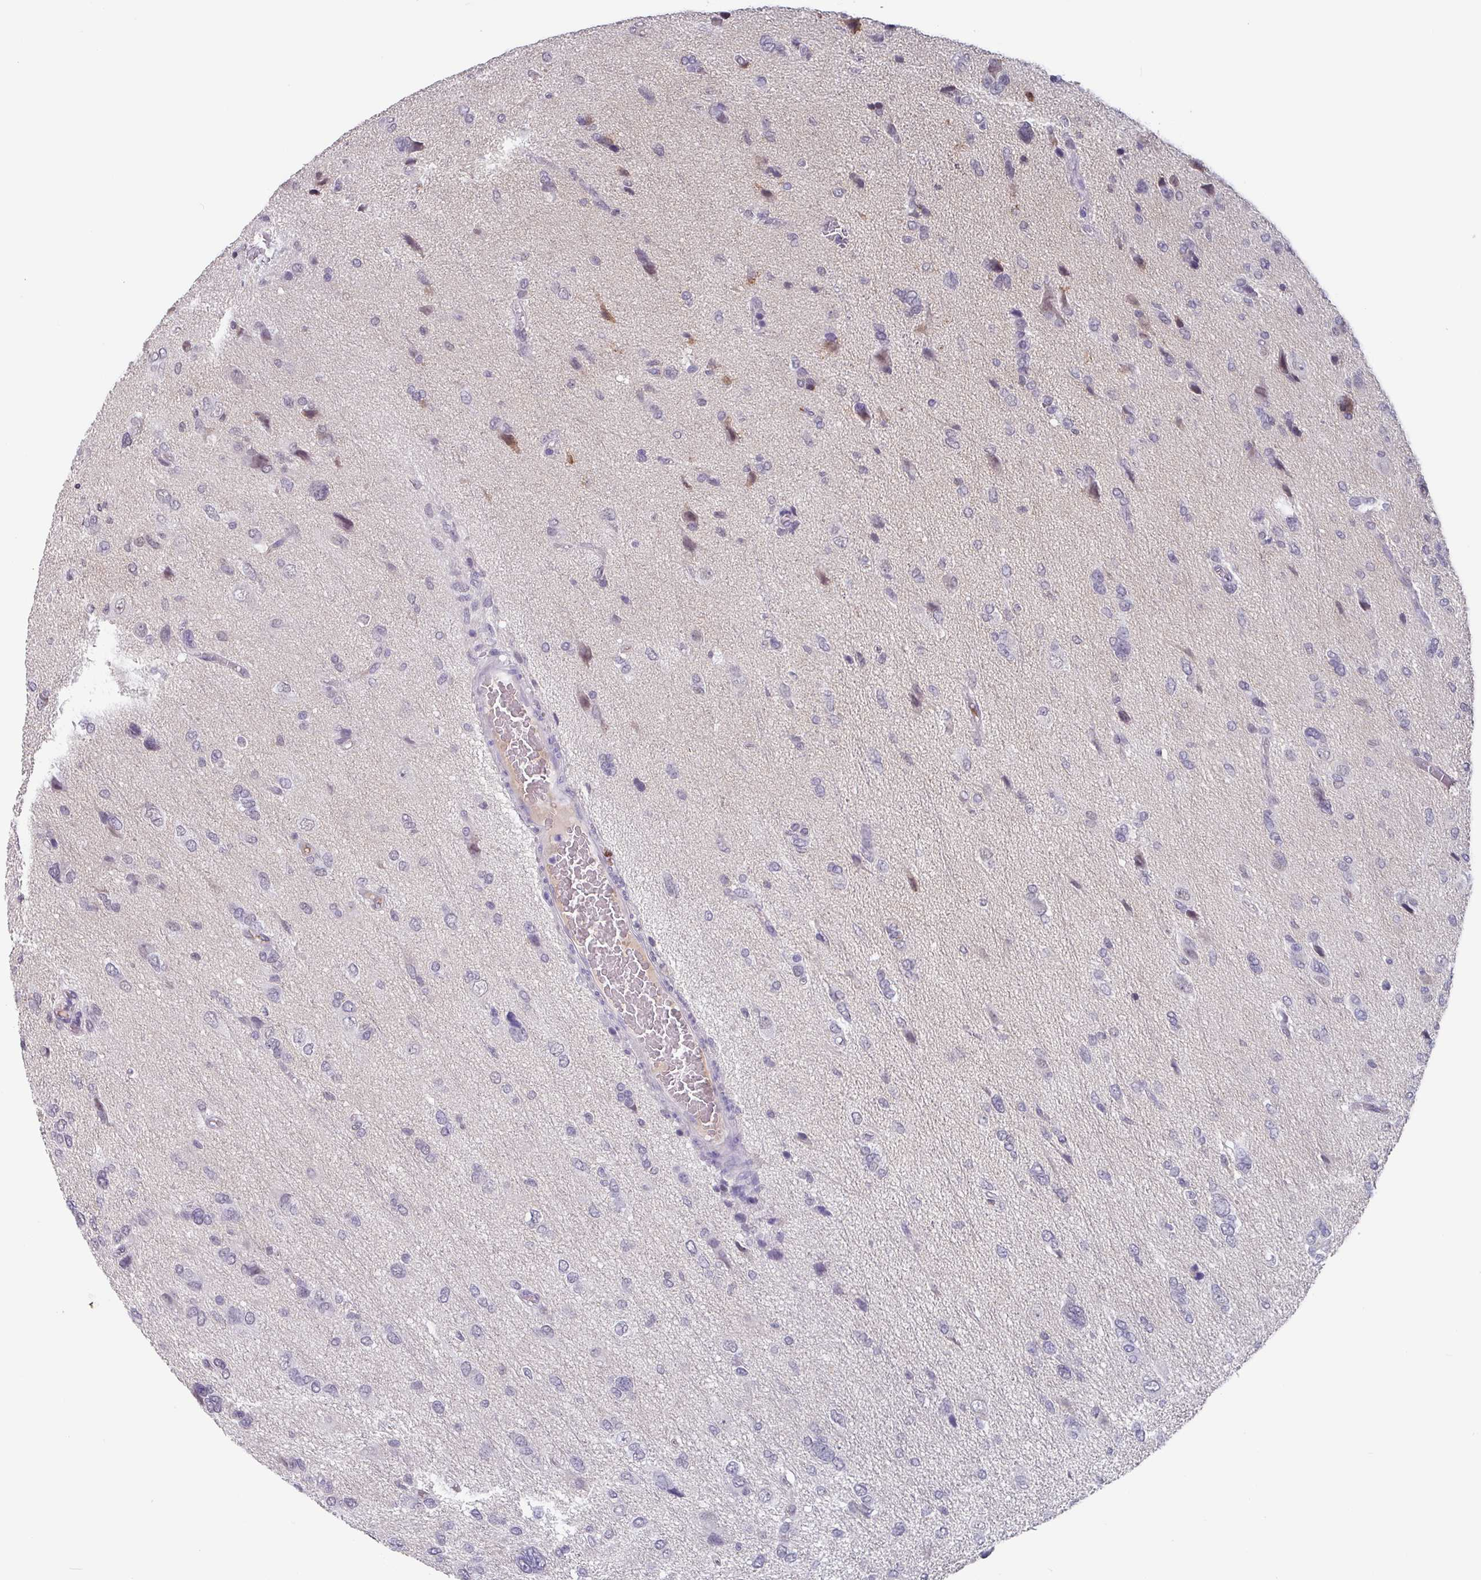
{"staining": {"intensity": "negative", "quantity": "none", "location": "none"}, "tissue": "glioma", "cell_type": "Tumor cells", "image_type": "cancer", "snomed": [{"axis": "morphology", "description": "Glioma, malignant, High grade"}, {"axis": "topography", "description": "Brain"}], "caption": "Image shows no significant protein expression in tumor cells of malignant glioma (high-grade). The staining was performed using DAB (3,3'-diaminobenzidine) to visualize the protein expression in brown, while the nuclei were stained in blue with hematoxylin (Magnification: 20x).", "gene": "C1QB", "patient": {"sex": "female", "age": 59}}